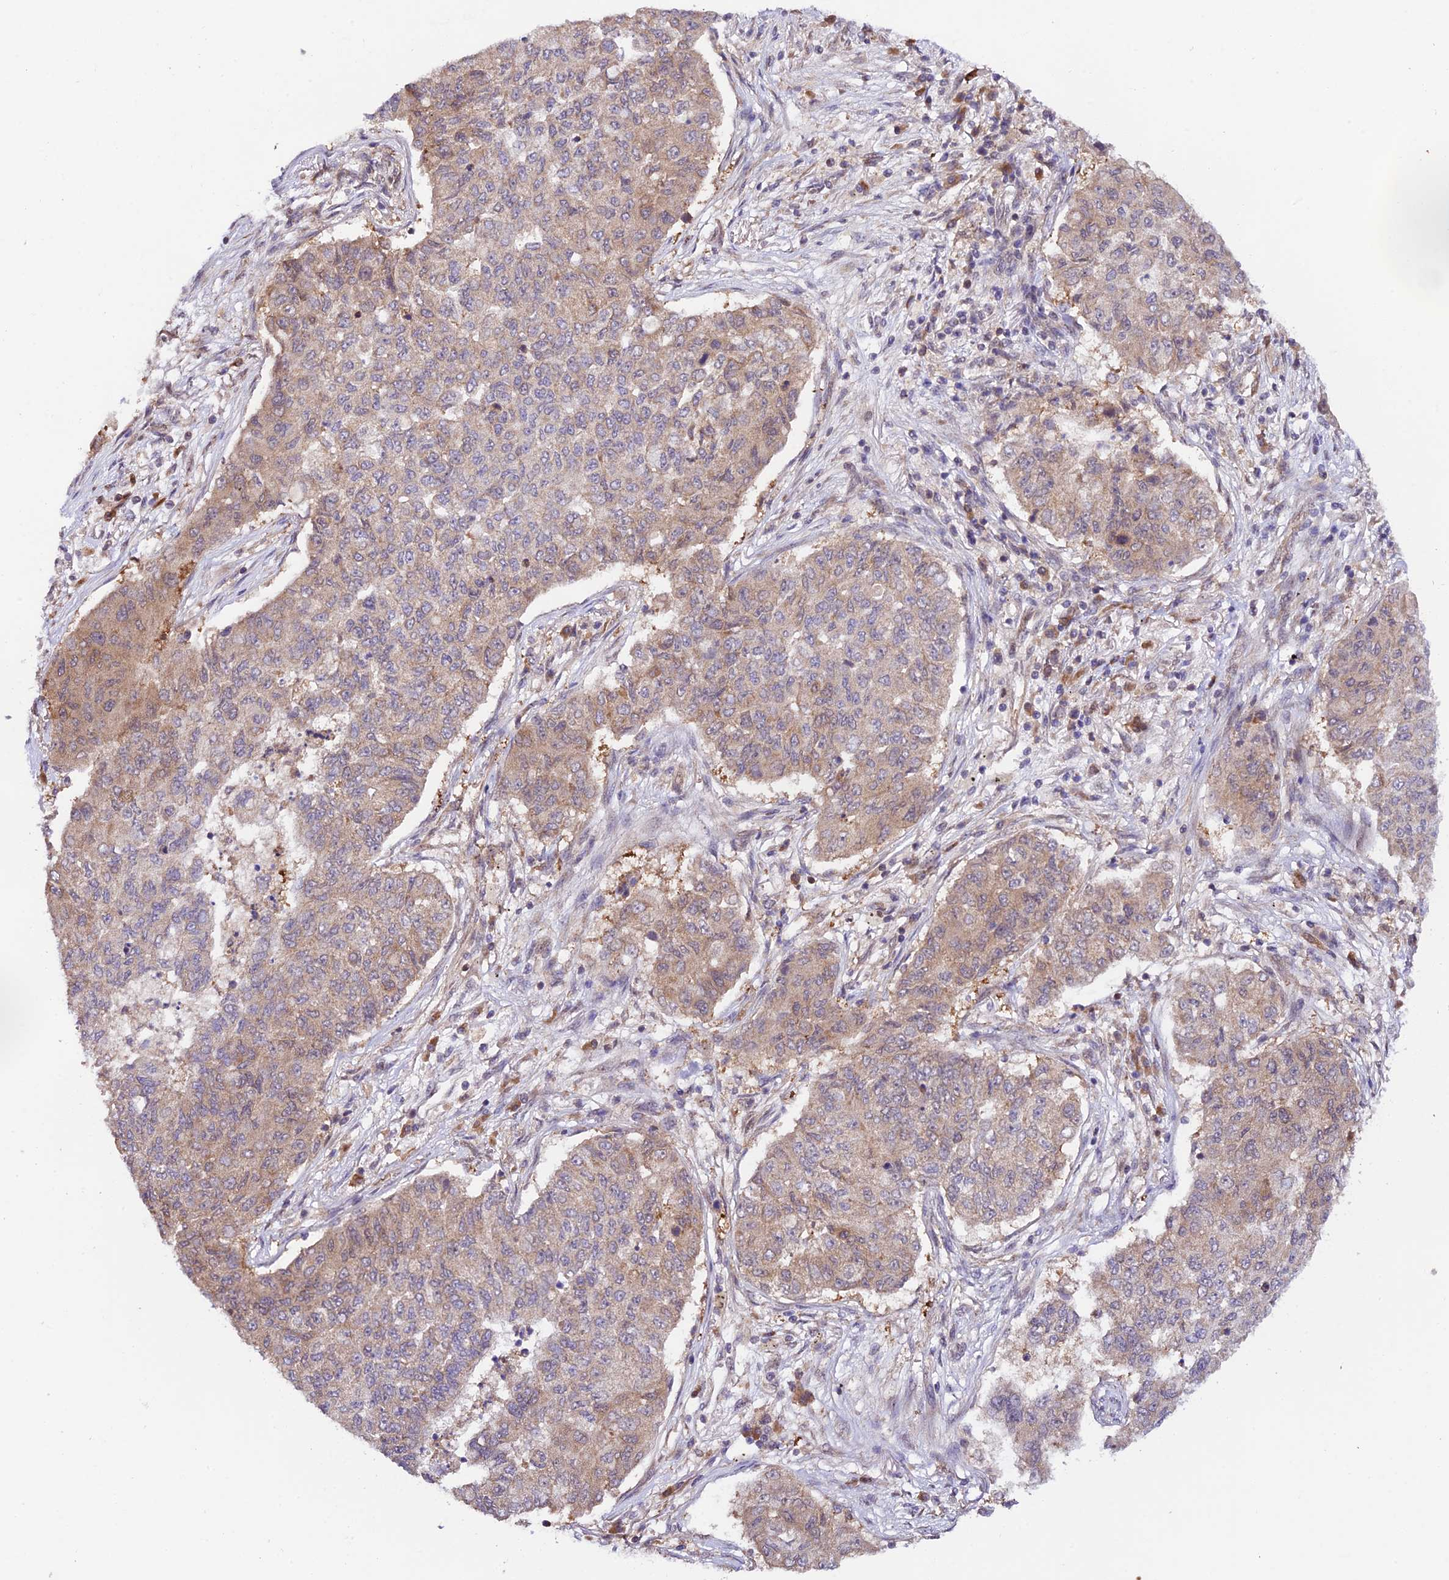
{"staining": {"intensity": "weak", "quantity": ">75%", "location": "cytoplasmic/membranous"}, "tissue": "lung cancer", "cell_type": "Tumor cells", "image_type": "cancer", "snomed": [{"axis": "morphology", "description": "Squamous cell carcinoma, NOS"}, {"axis": "topography", "description": "Lung"}], "caption": "Weak cytoplasmic/membranous protein staining is seen in approximately >75% of tumor cells in lung cancer. The staining is performed using DAB brown chromogen to label protein expression. The nuclei are counter-stained blue using hematoxylin.", "gene": "TRIM40", "patient": {"sex": "male", "age": 74}}